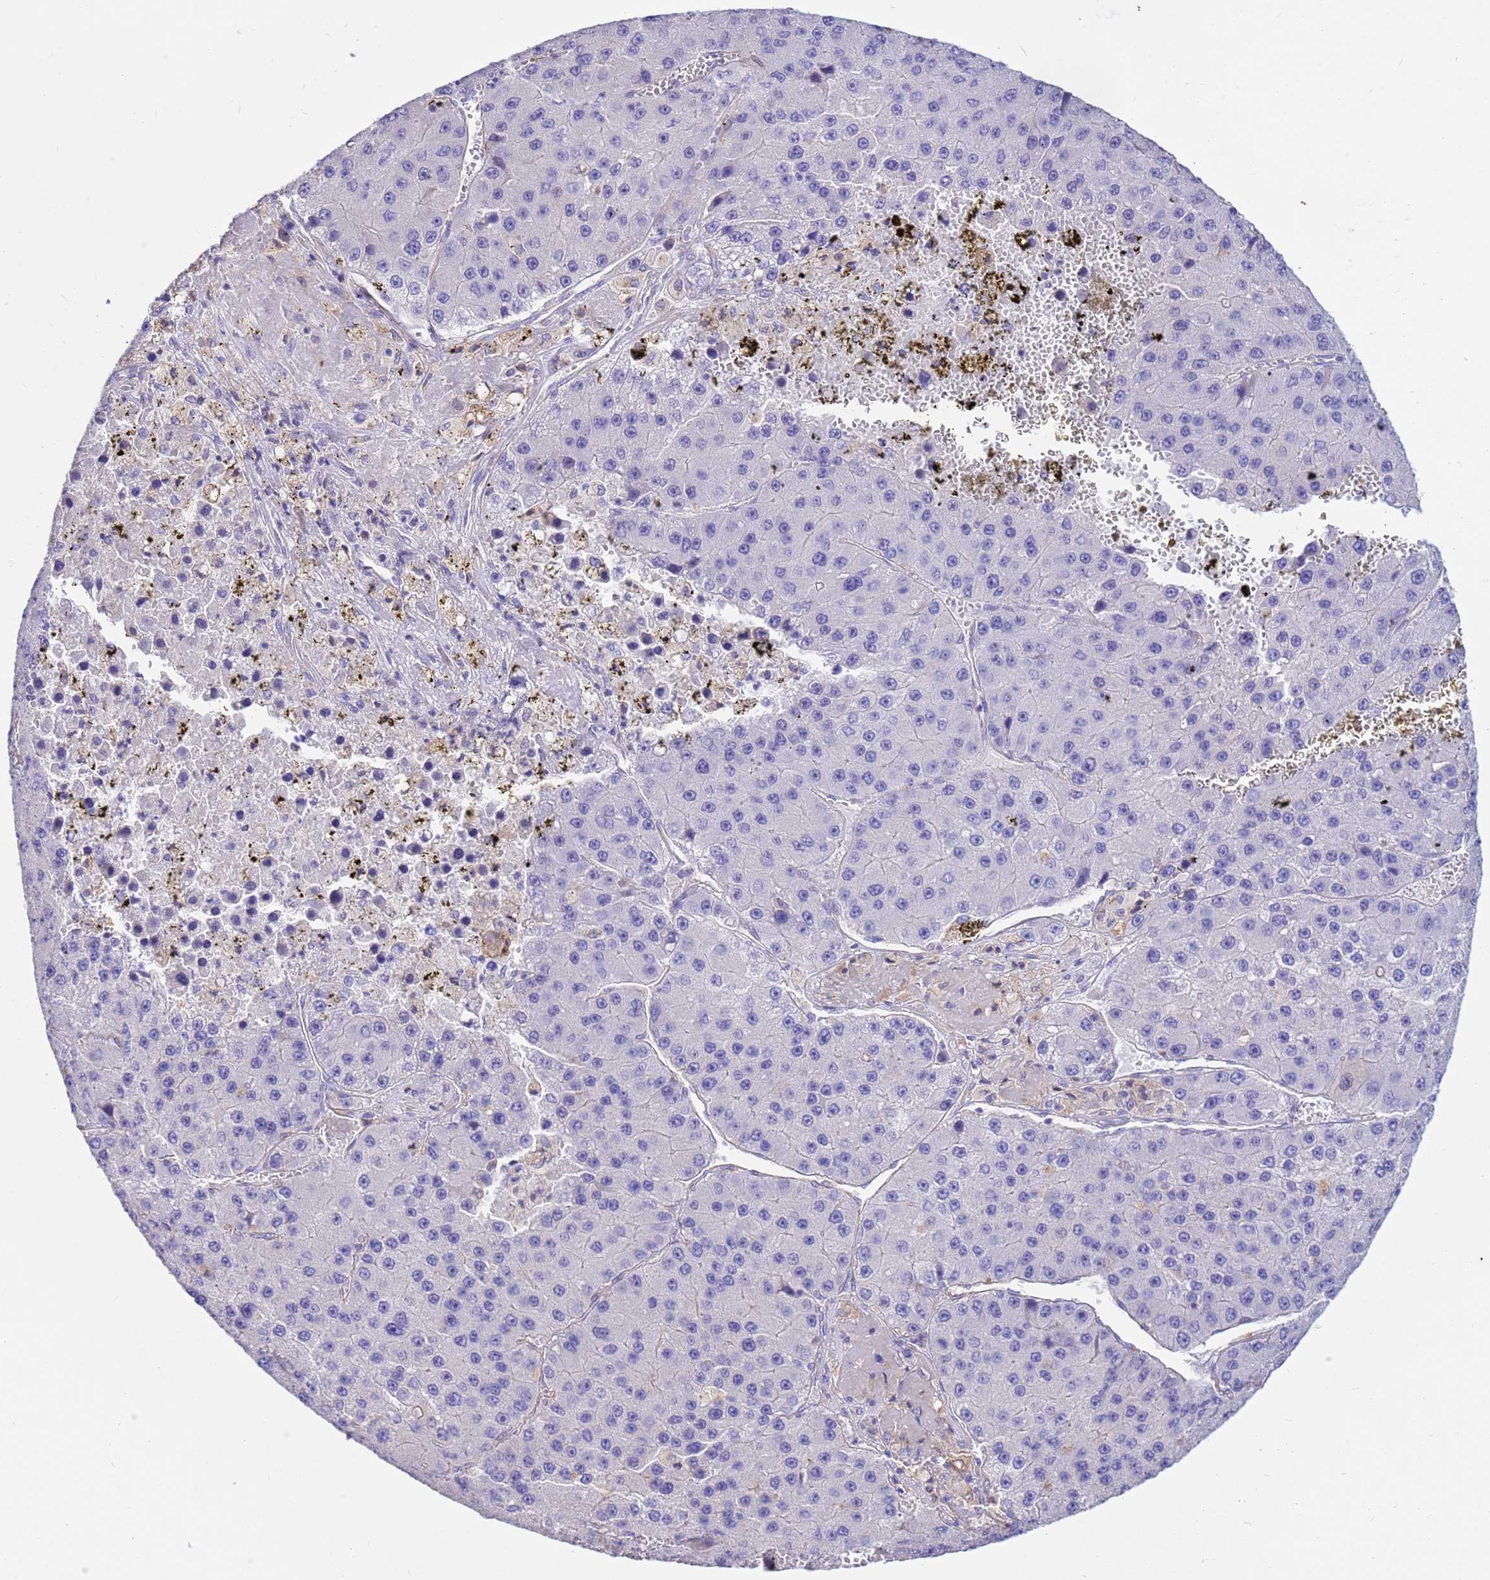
{"staining": {"intensity": "negative", "quantity": "none", "location": "none"}, "tissue": "liver cancer", "cell_type": "Tumor cells", "image_type": "cancer", "snomed": [{"axis": "morphology", "description": "Carcinoma, Hepatocellular, NOS"}, {"axis": "topography", "description": "Liver"}], "caption": "A photomicrograph of human liver cancer (hepatocellular carcinoma) is negative for staining in tumor cells.", "gene": "TCEAL3", "patient": {"sex": "female", "age": 73}}